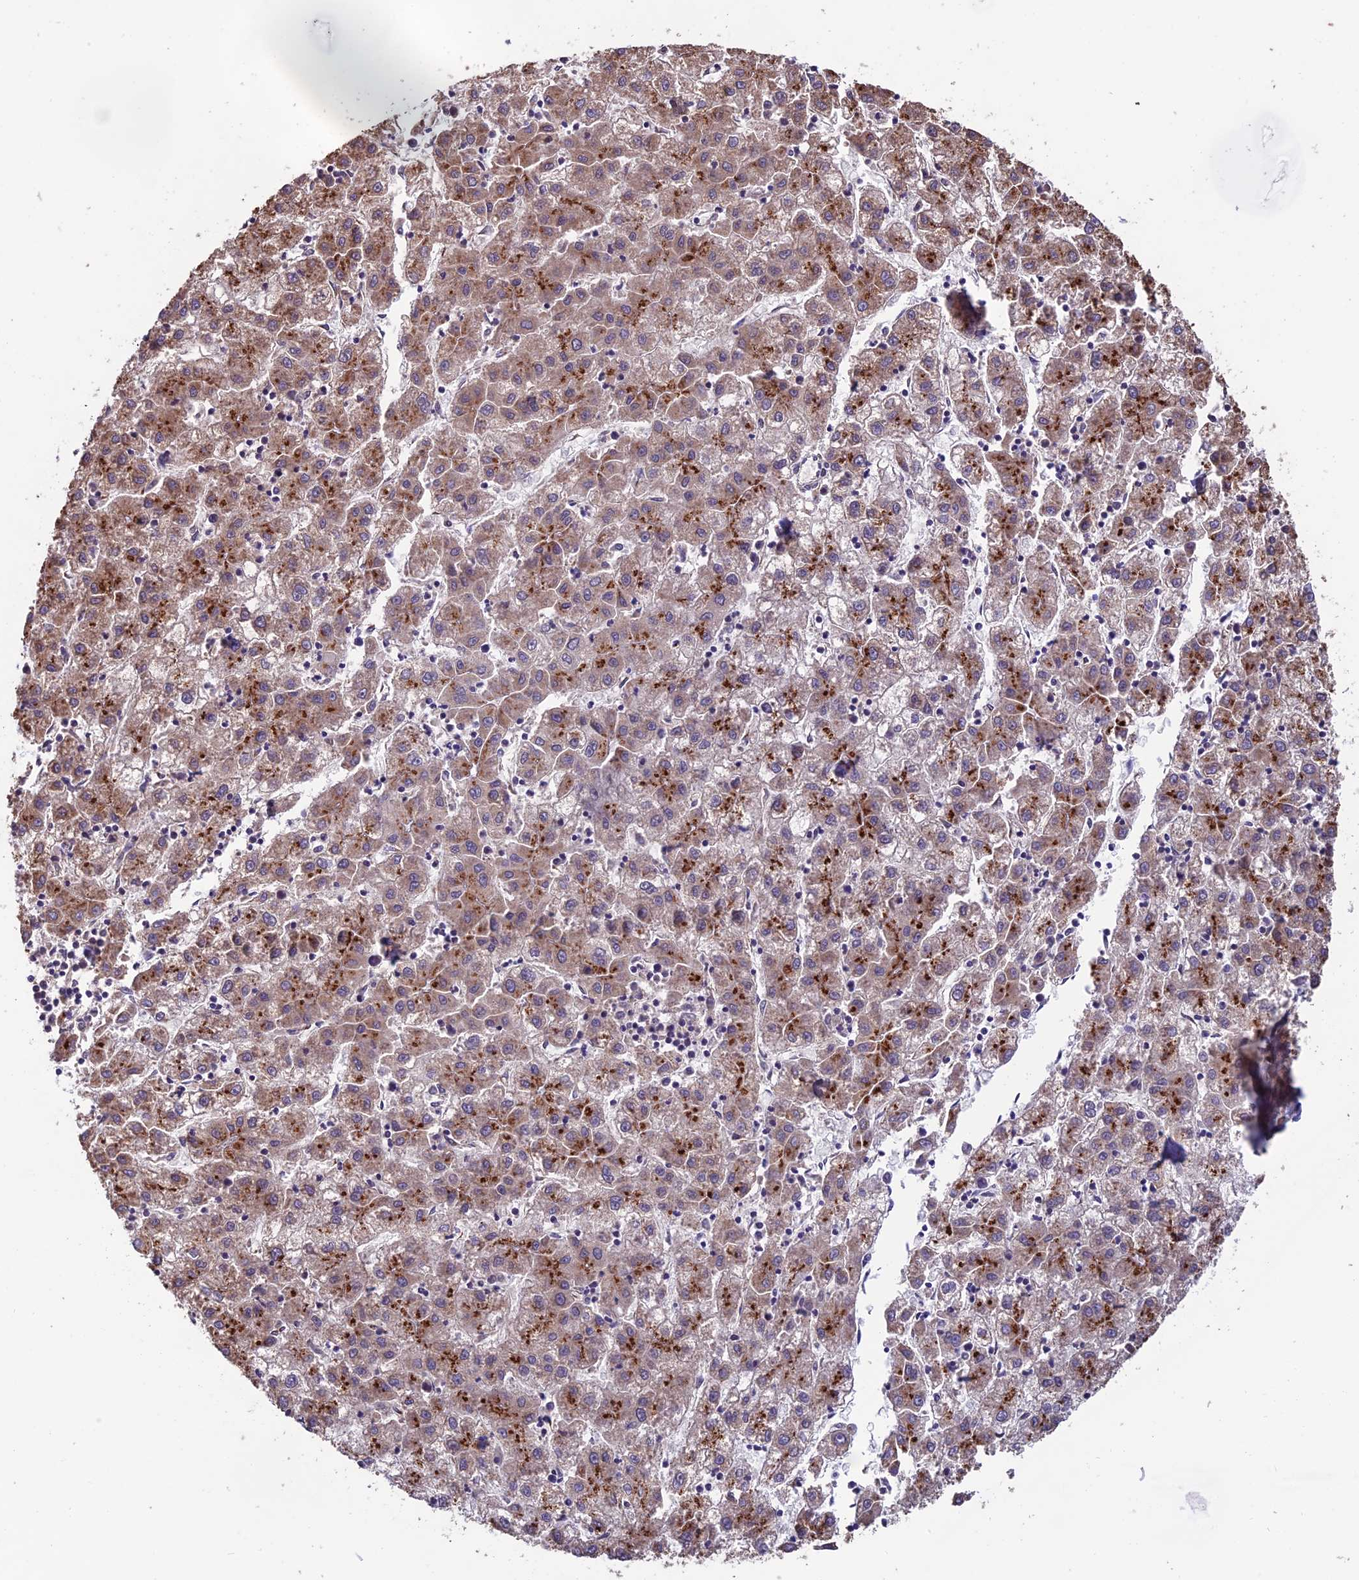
{"staining": {"intensity": "moderate", "quantity": ">75%", "location": "cytoplasmic/membranous"}, "tissue": "liver cancer", "cell_type": "Tumor cells", "image_type": "cancer", "snomed": [{"axis": "morphology", "description": "Carcinoma, Hepatocellular, NOS"}, {"axis": "topography", "description": "Liver"}], "caption": "The micrograph displays staining of hepatocellular carcinoma (liver), revealing moderate cytoplasmic/membranous protein positivity (brown color) within tumor cells.", "gene": "CABIN1", "patient": {"sex": "male", "age": 72}}